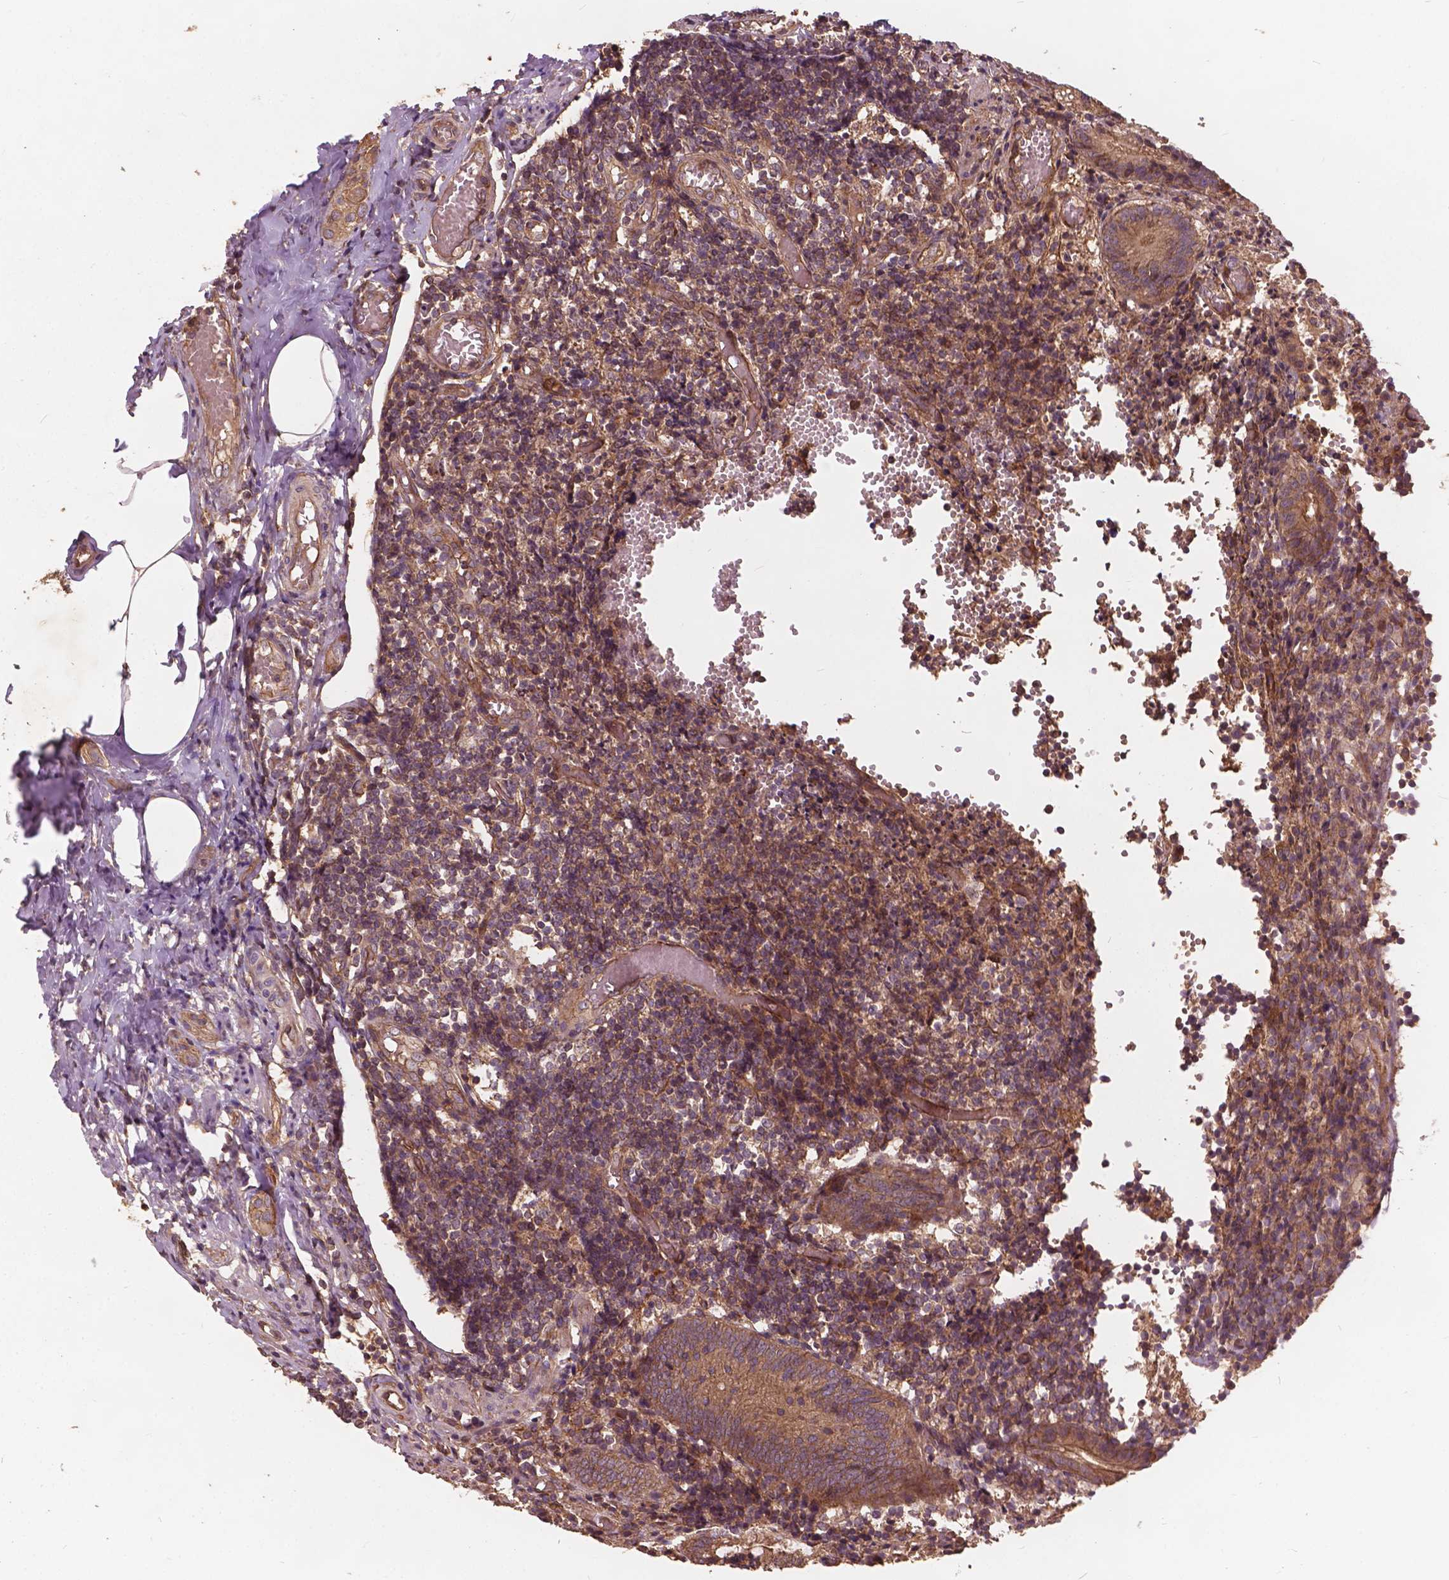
{"staining": {"intensity": "moderate", "quantity": ">75%", "location": "cytoplasmic/membranous"}, "tissue": "appendix", "cell_type": "Glandular cells", "image_type": "normal", "snomed": [{"axis": "morphology", "description": "Normal tissue, NOS"}, {"axis": "topography", "description": "Appendix"}], "caption": "Immunohistochemical staining of unremarkable human appendix reveals moderate cytoplasmic/membranous protein staining in about >75% of glandular cells.", "gene": "UBXN2A", "patient": {"sex": "female", "age": 32}}